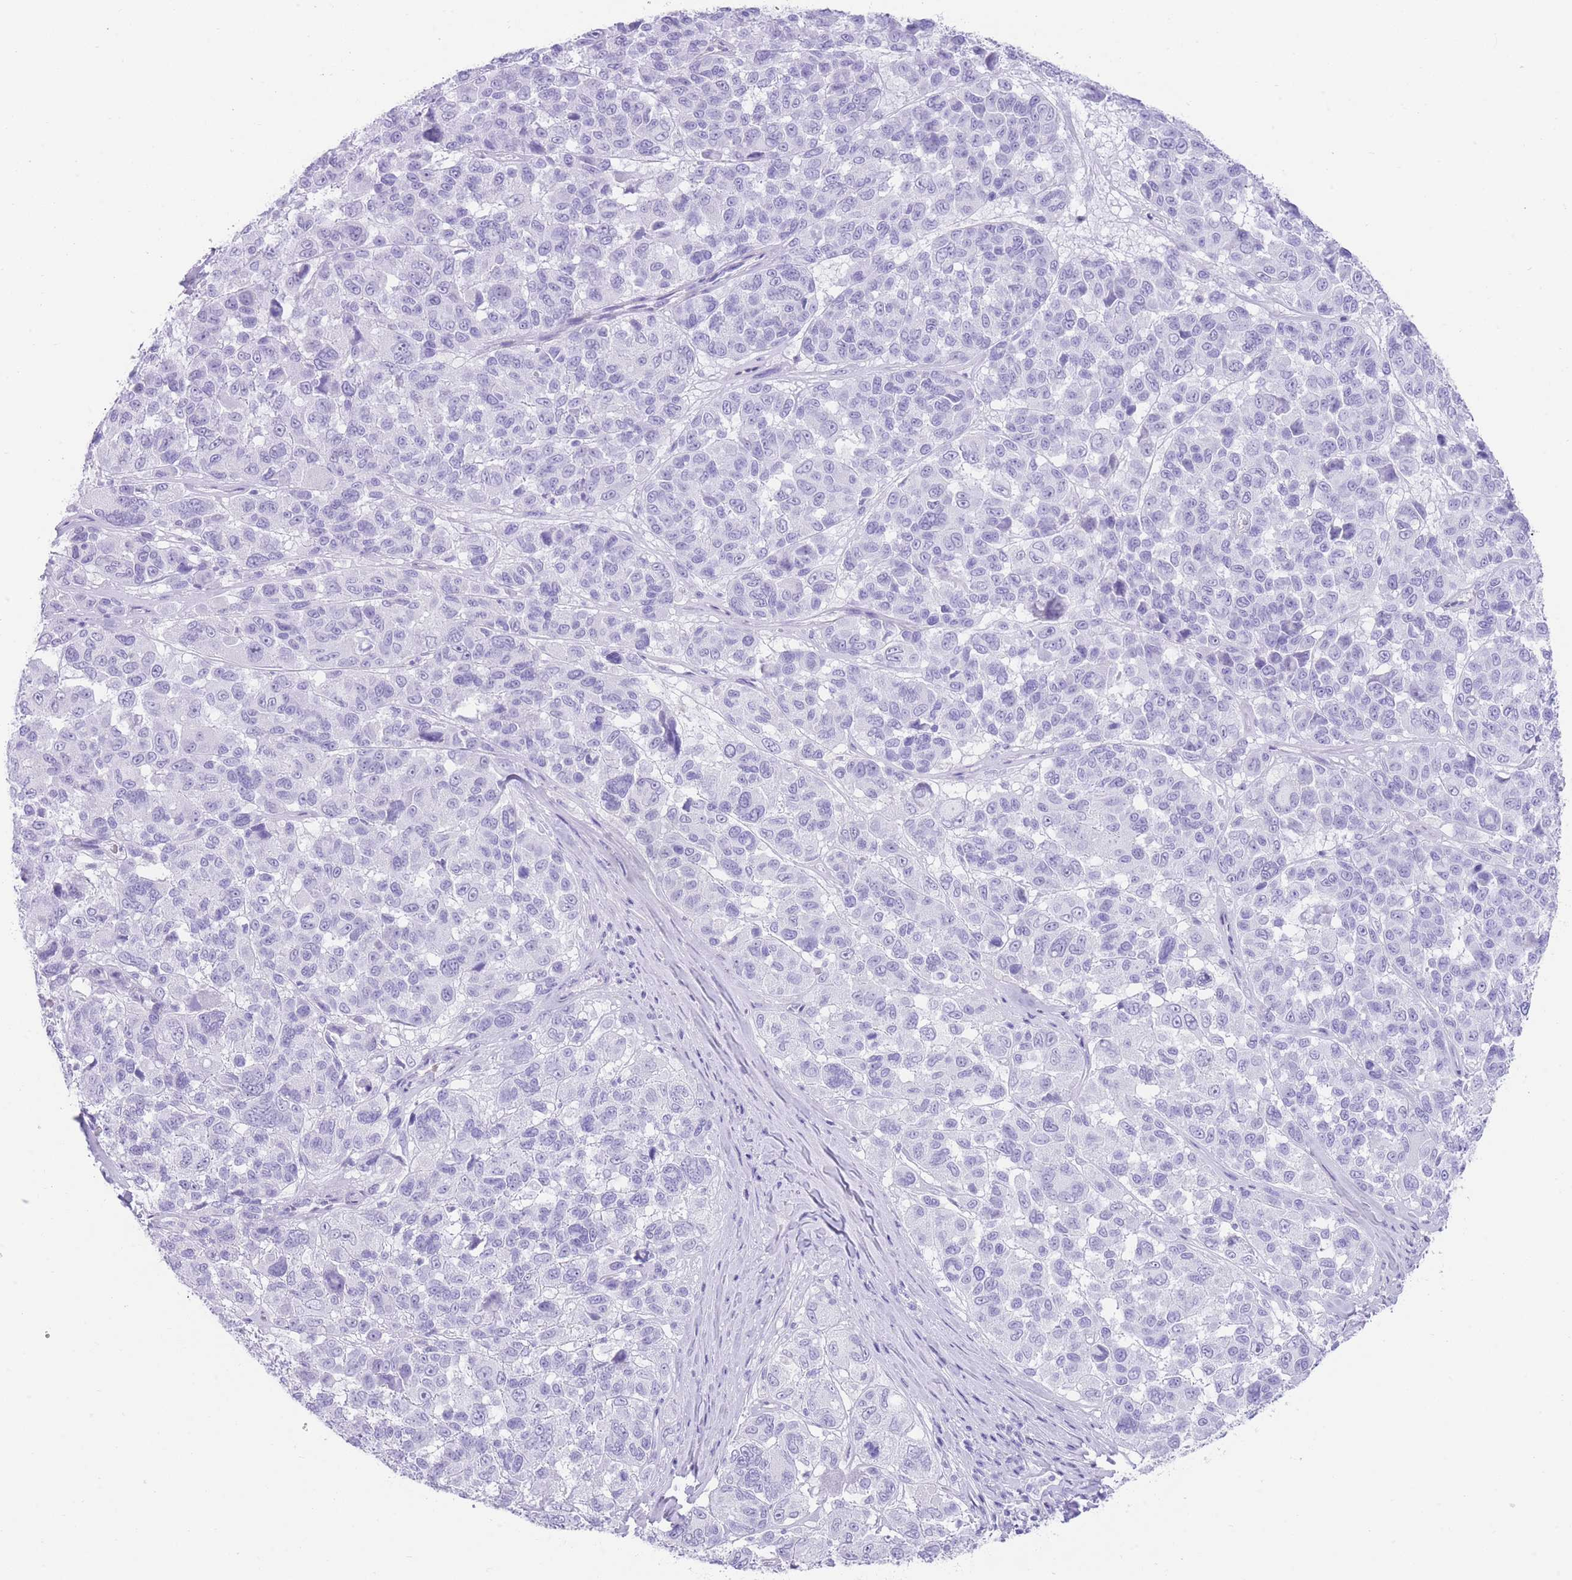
{"staining": {"intensity": "negative", "quantity": "none", "location": "none"}, "tissue": "melanoma", "cell_type": "Tumor cells", "image_type": "cancer", "snomed": [{"axis": "morphology", "description": "Malignant melanoma, NOS"}, {"axis": "topography", "description": "Skin"}], "caption": "Human melanoma stained for a protein using immunohistochemistry (IHC) demonstrates no expression in tumor cells.", "gene": "ELOA2", "patient": {"sex": "female", "age": 66}}